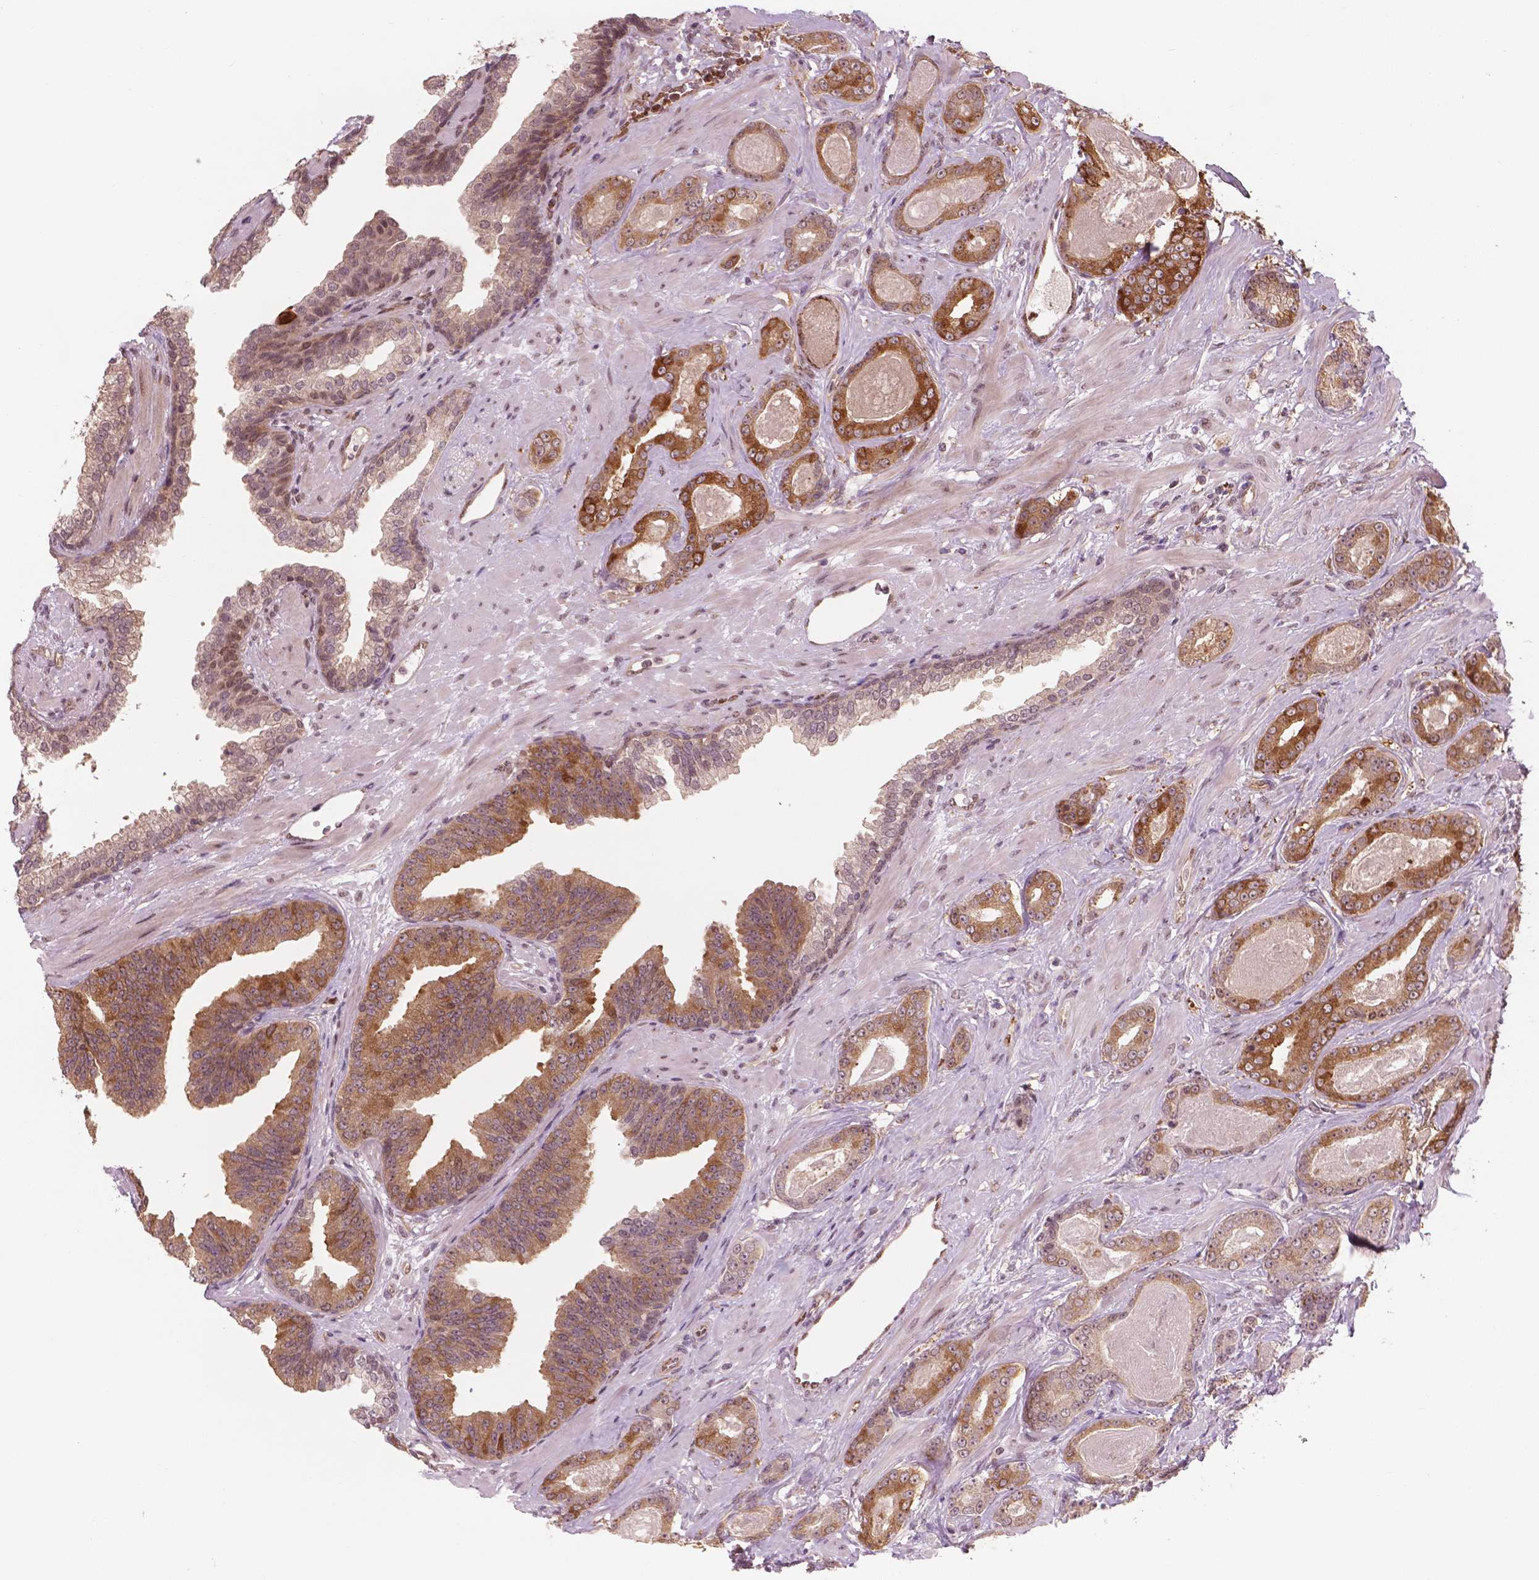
{"staining": {"intensity": "moderate", "quantity": ">75%", "location": "cytoplasmic/membranous"}, "tissue": "prostate cancer", "cell_type": "Tumor cells", "image_type": "cancer", "snomed": [{"axis": "morphology", "description": "Adenocarcinoma, Low grade"}, {"axis": "topography", "description": "Prostate"}], "caption": "Immunohistochemical staining of prostate low-grade adenocarcinoma shows medium levels of moderate cytoplasmic/membranous protein positivity in approximately >75% of tumor cells.", "gene": "NFAT5", "patient": {"sex": "male", "age": 61}}